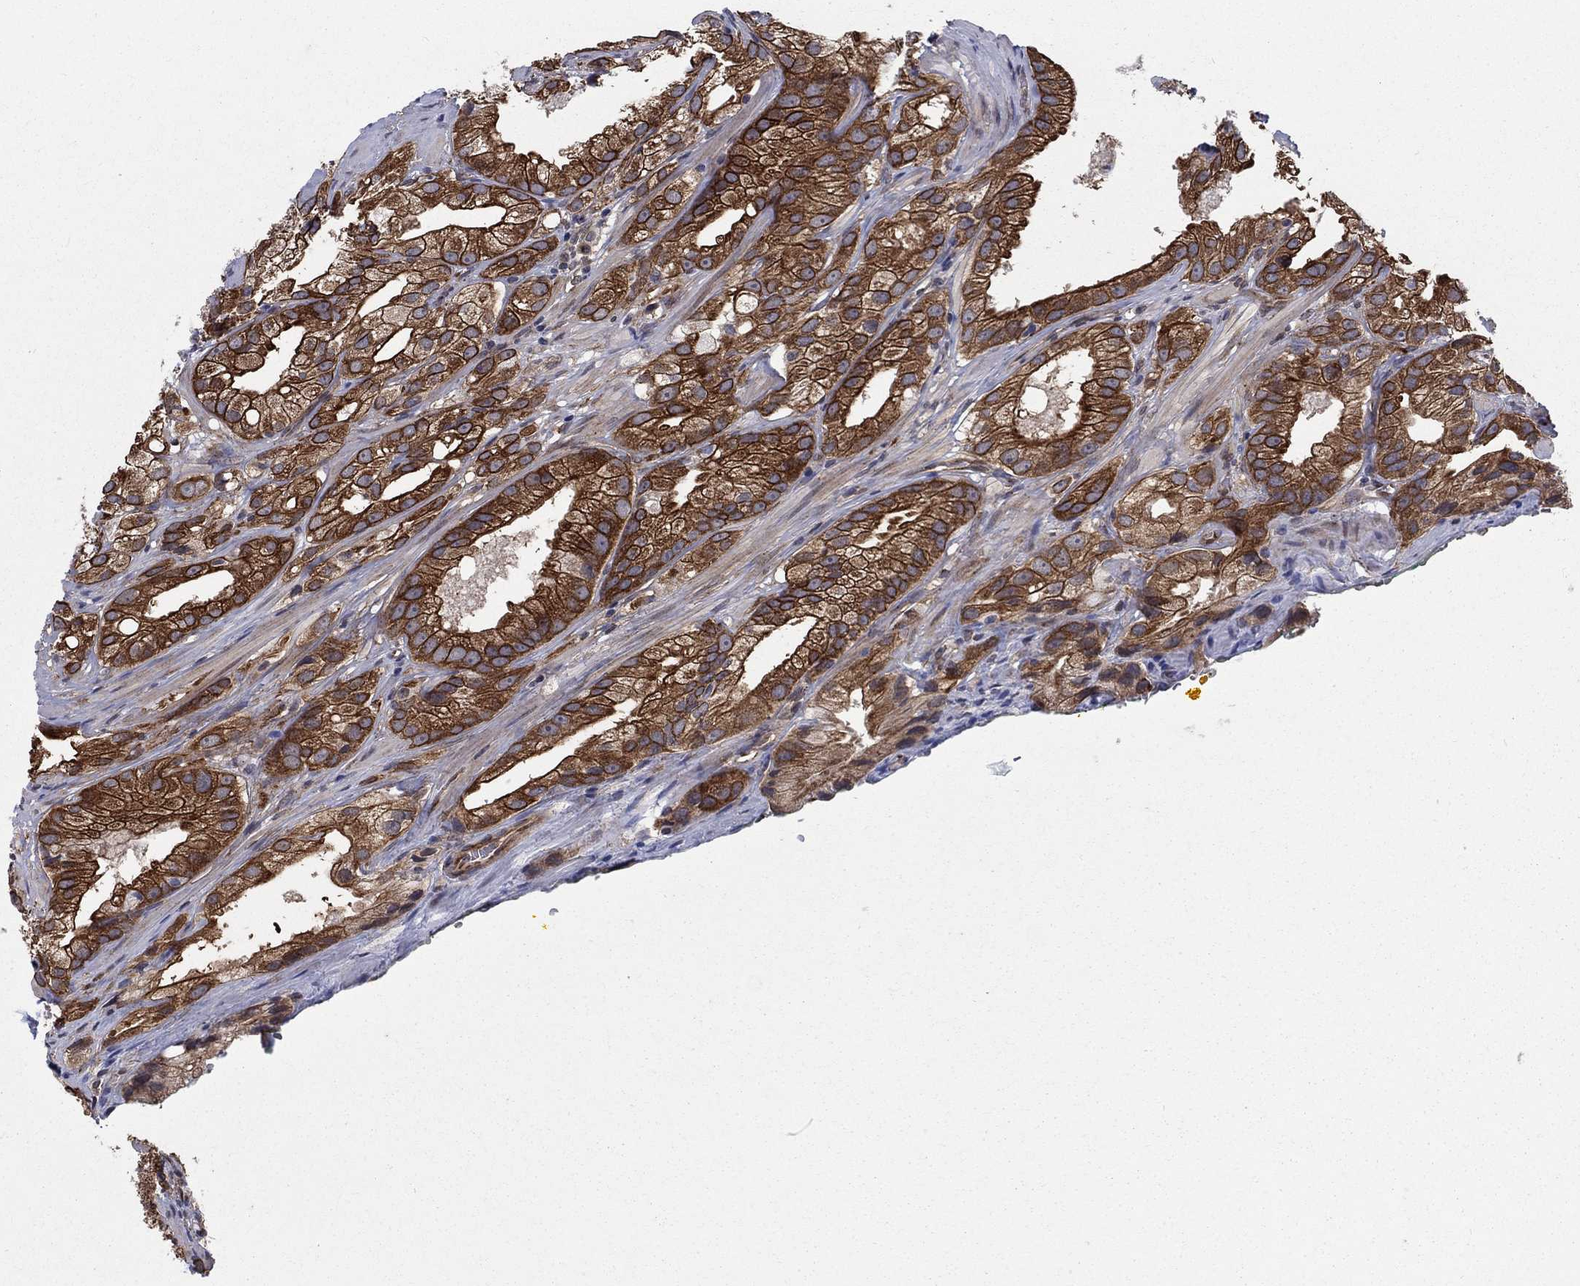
{"staining": {"intensity": "strong", "quantity": ">75%", "location": "cytoplasmic/membranous,nuclear"}, "tissue": "prostate cancer", "cell_type": "Tumor cells", "image_type": "cancer", "snomed": [{"axis": "morphology", "description": "Adenocarcinoma, High grade"}, {"axis": "topography", "description": "Prostate and seminal vesicle, NOS"}], "caption": "A brown stain highlights strong cytoplasmic/membranous and nuclear staining of a protein in human prostate cancer (adenocarcinoma (high-grade)) tumor cells.", "gene": "SH3RF1", "patient": {"sex": "male", "age": 62}}